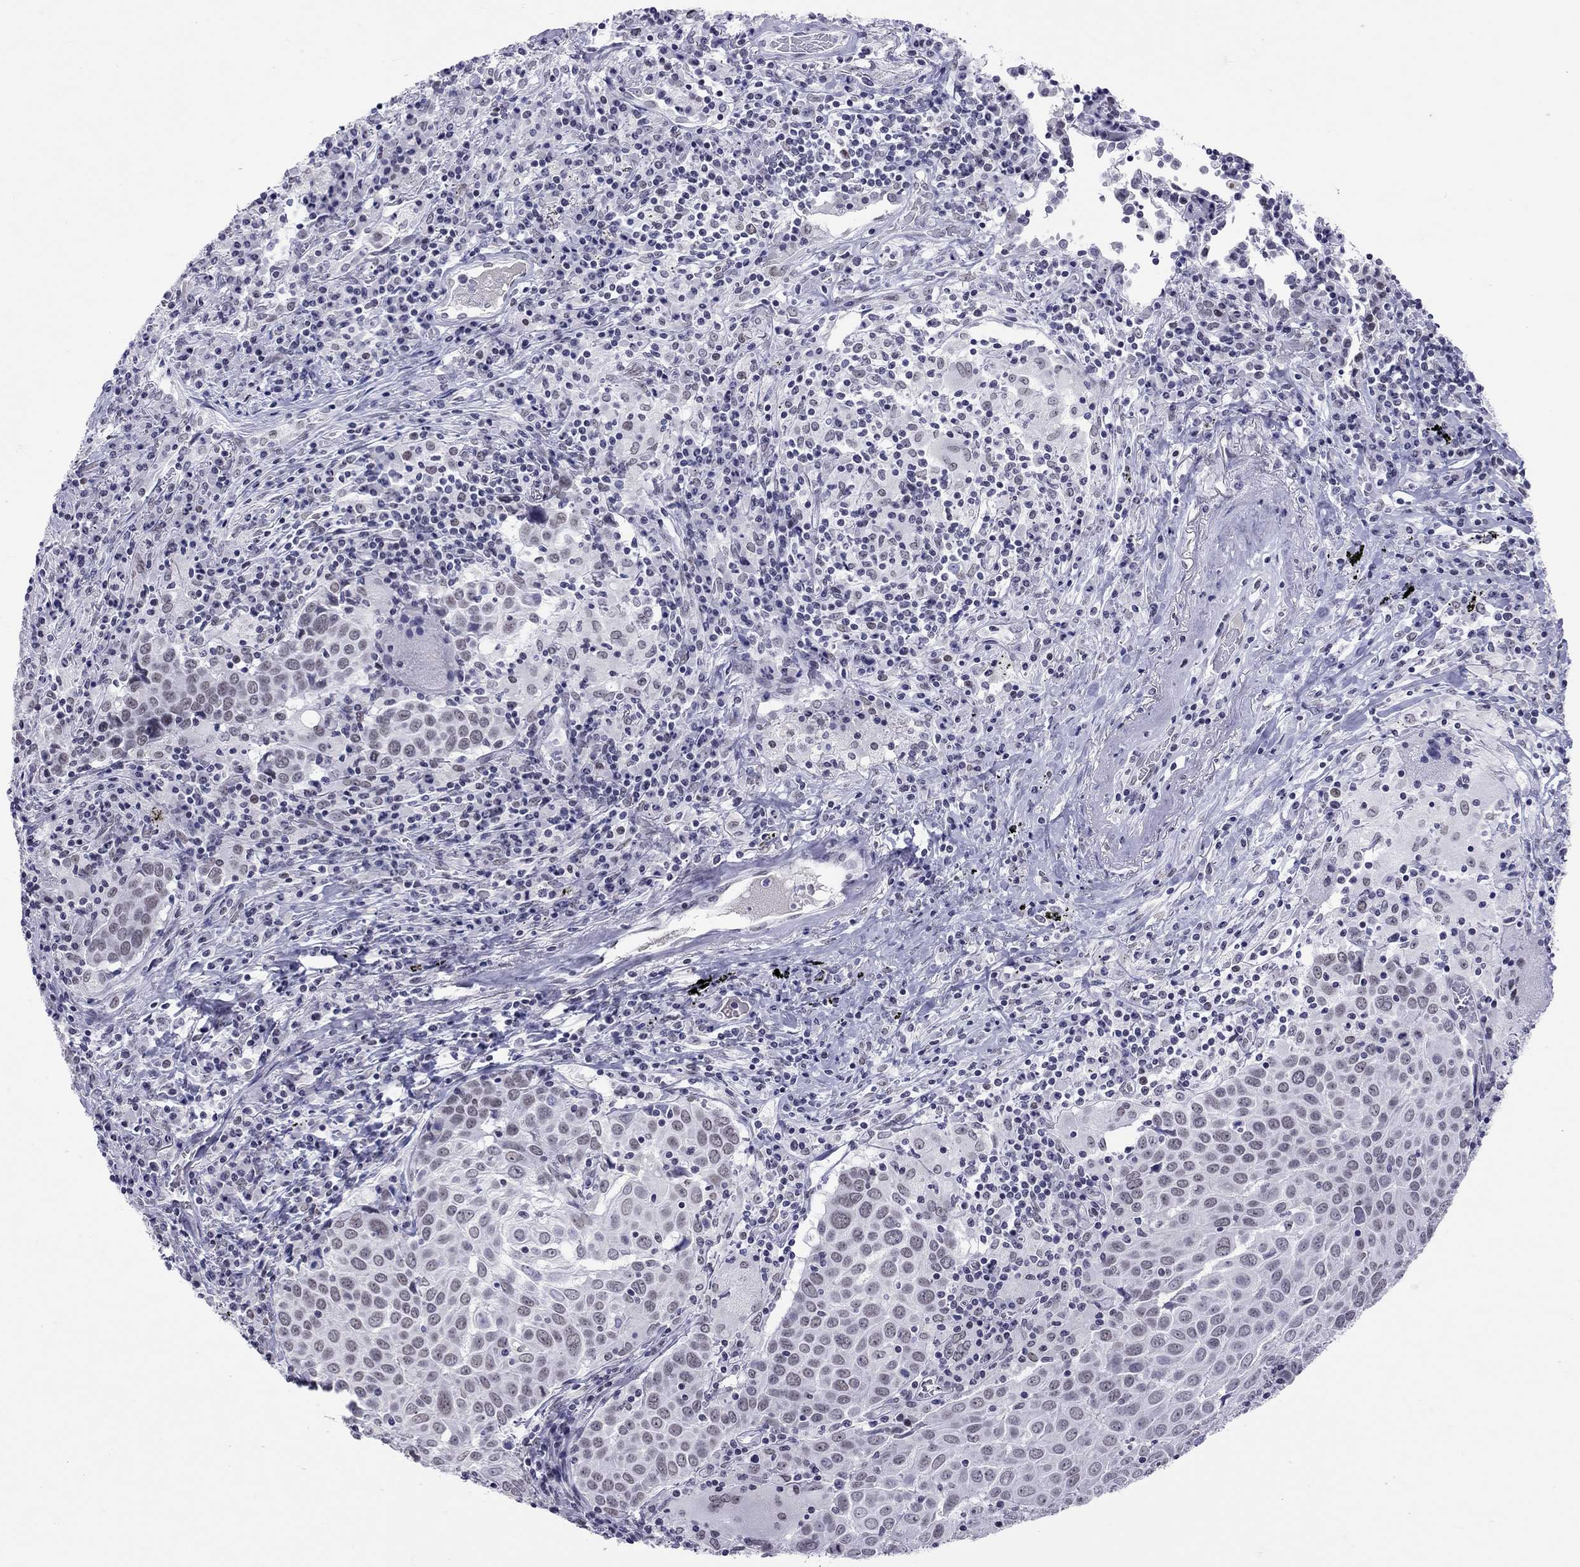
{"staining": {"intensity": "negative", "quantity": "none", "location": "none"}, "tissue": "lung cancer", "cell_type": "Tumor cells", "image_type": "cancer", "snomed": [{"axis": "morphology", "description": "Squamous cell carcinoma, NOS"}, {"axis": "topography", "description": "Lung"}], "caption": "High power microscopy image of an IHC image of lung squamous cell carcinoma, revealing no significant staining in tumor cells. (DAB immunohistochemistry (IHC) visualized using brightfield microscopy, high magnification).", "gene": "JHY", "patient": {"sex": "male", "age": 57}}